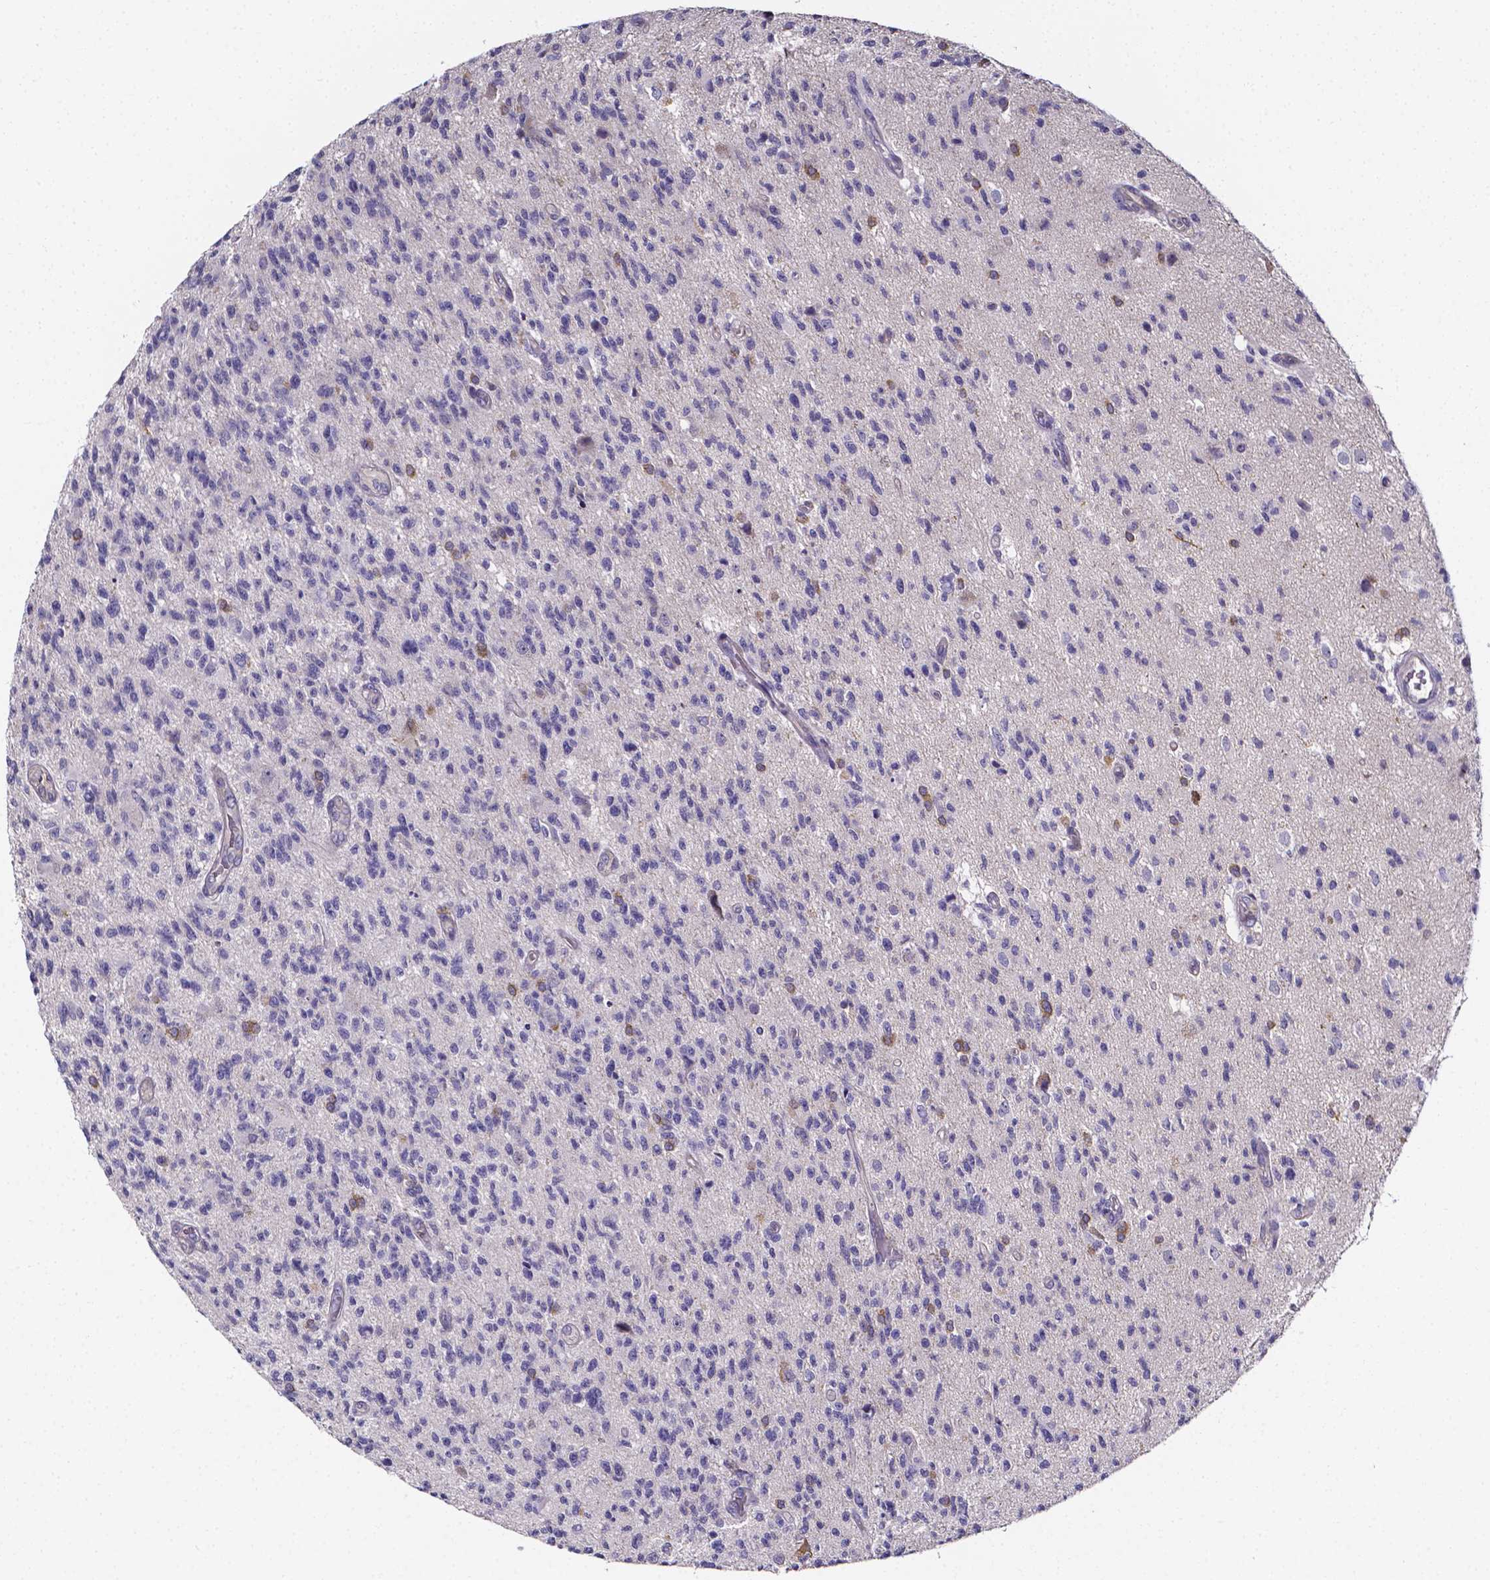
{"staining": {"intensity": "negative", "quantity": "none", "location": "none"}, "tissue": "glioma", "cell_type": "Tumor cells", "image_type": "cancer", "snomed": [{"axis": "morphology", "description": "Glioma, malignant, High grade"}, {"axis": "topography", "description": "Brain"}], "caption": "DAB immunohistochemical staining of human glioma demonstrates no significant expression in tumor cells.", "gene": "CACNG8", "patient": {"sex": "male", "age": 56}}